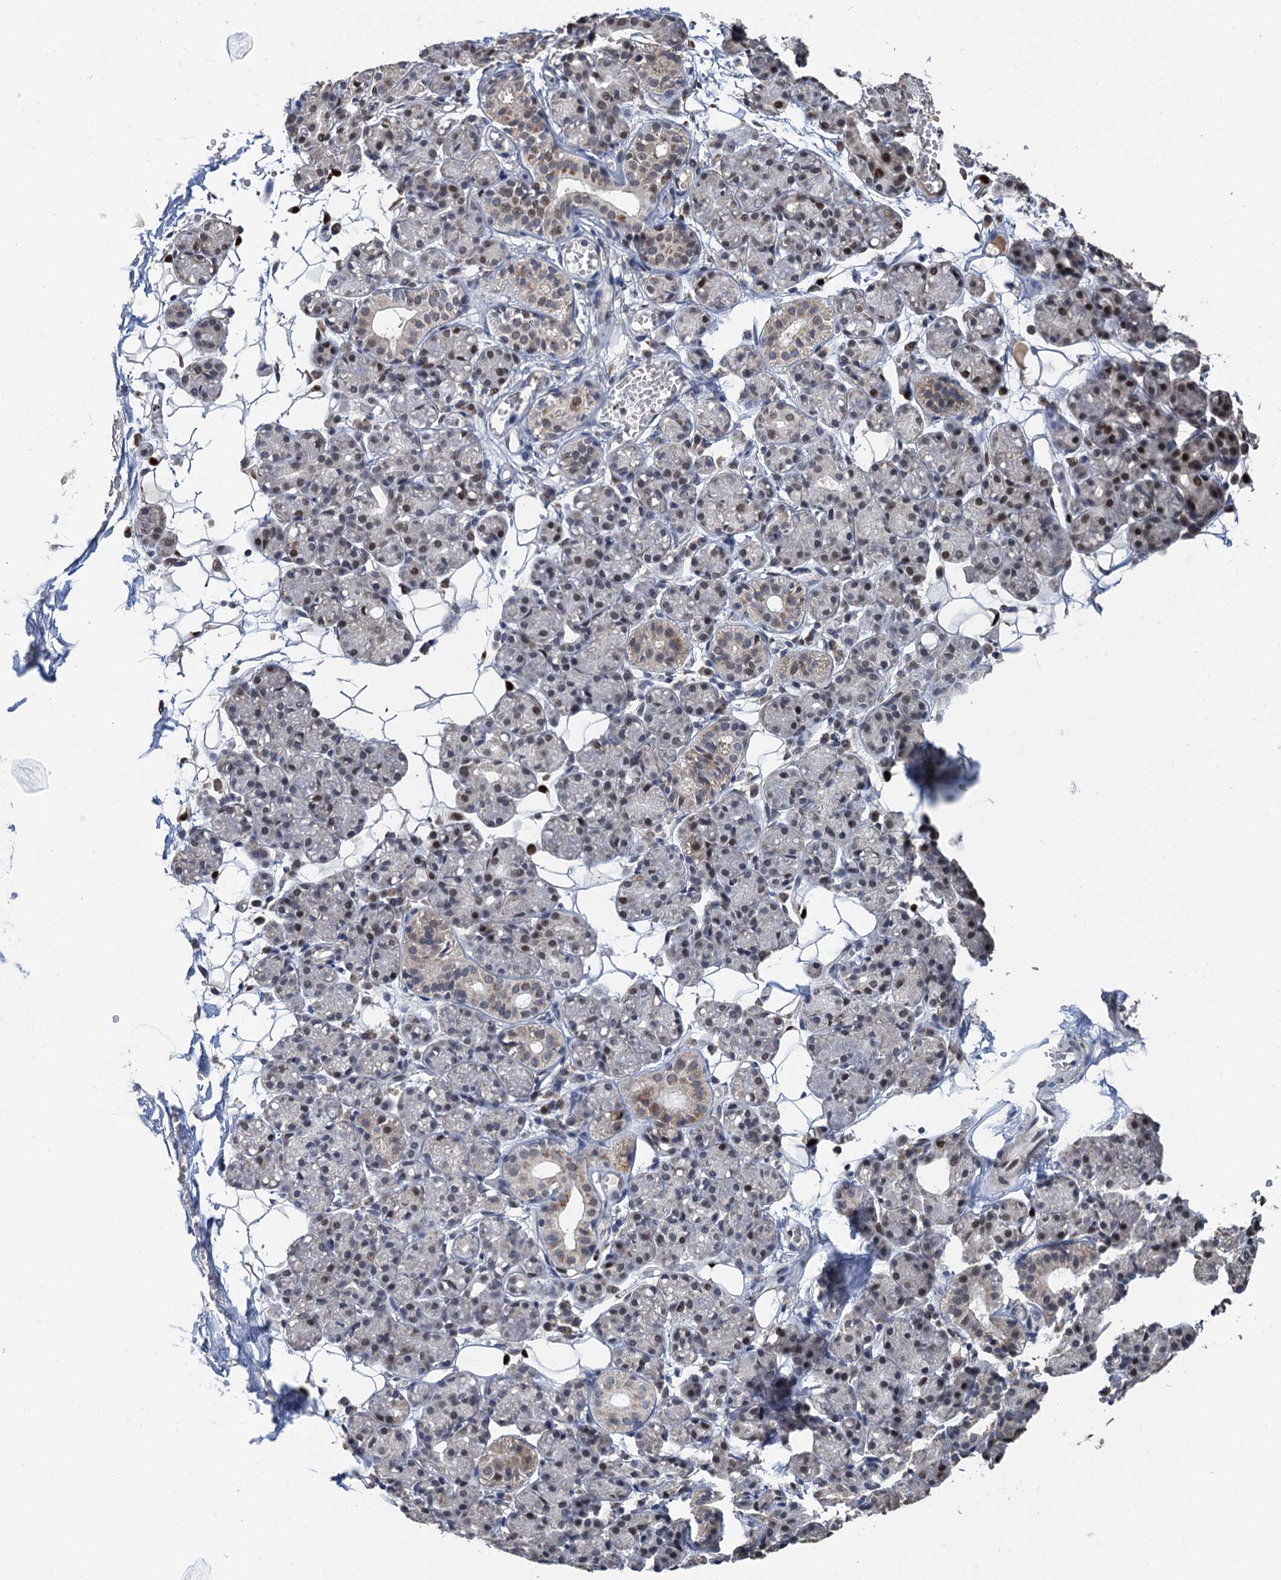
{"staining": {"intensity": "moderate", "quantity": "<25%", "location": "nuclear"}, "tissue": "salivary gland", "cell_type": "Glandular cells", "image_type": "normal", "snomed": [{"axis": "morphology", "description": "Normal tissue, NOS"}, {"axis": "topography", "description": "Salivary gland"}], "caption": "Protein staining reveals moderate nuclear expression in approximately <25% of glandular cells in normal salivary gland.", "gene": "TSEN34", "patient": {"sex": "male", "age": 63}}